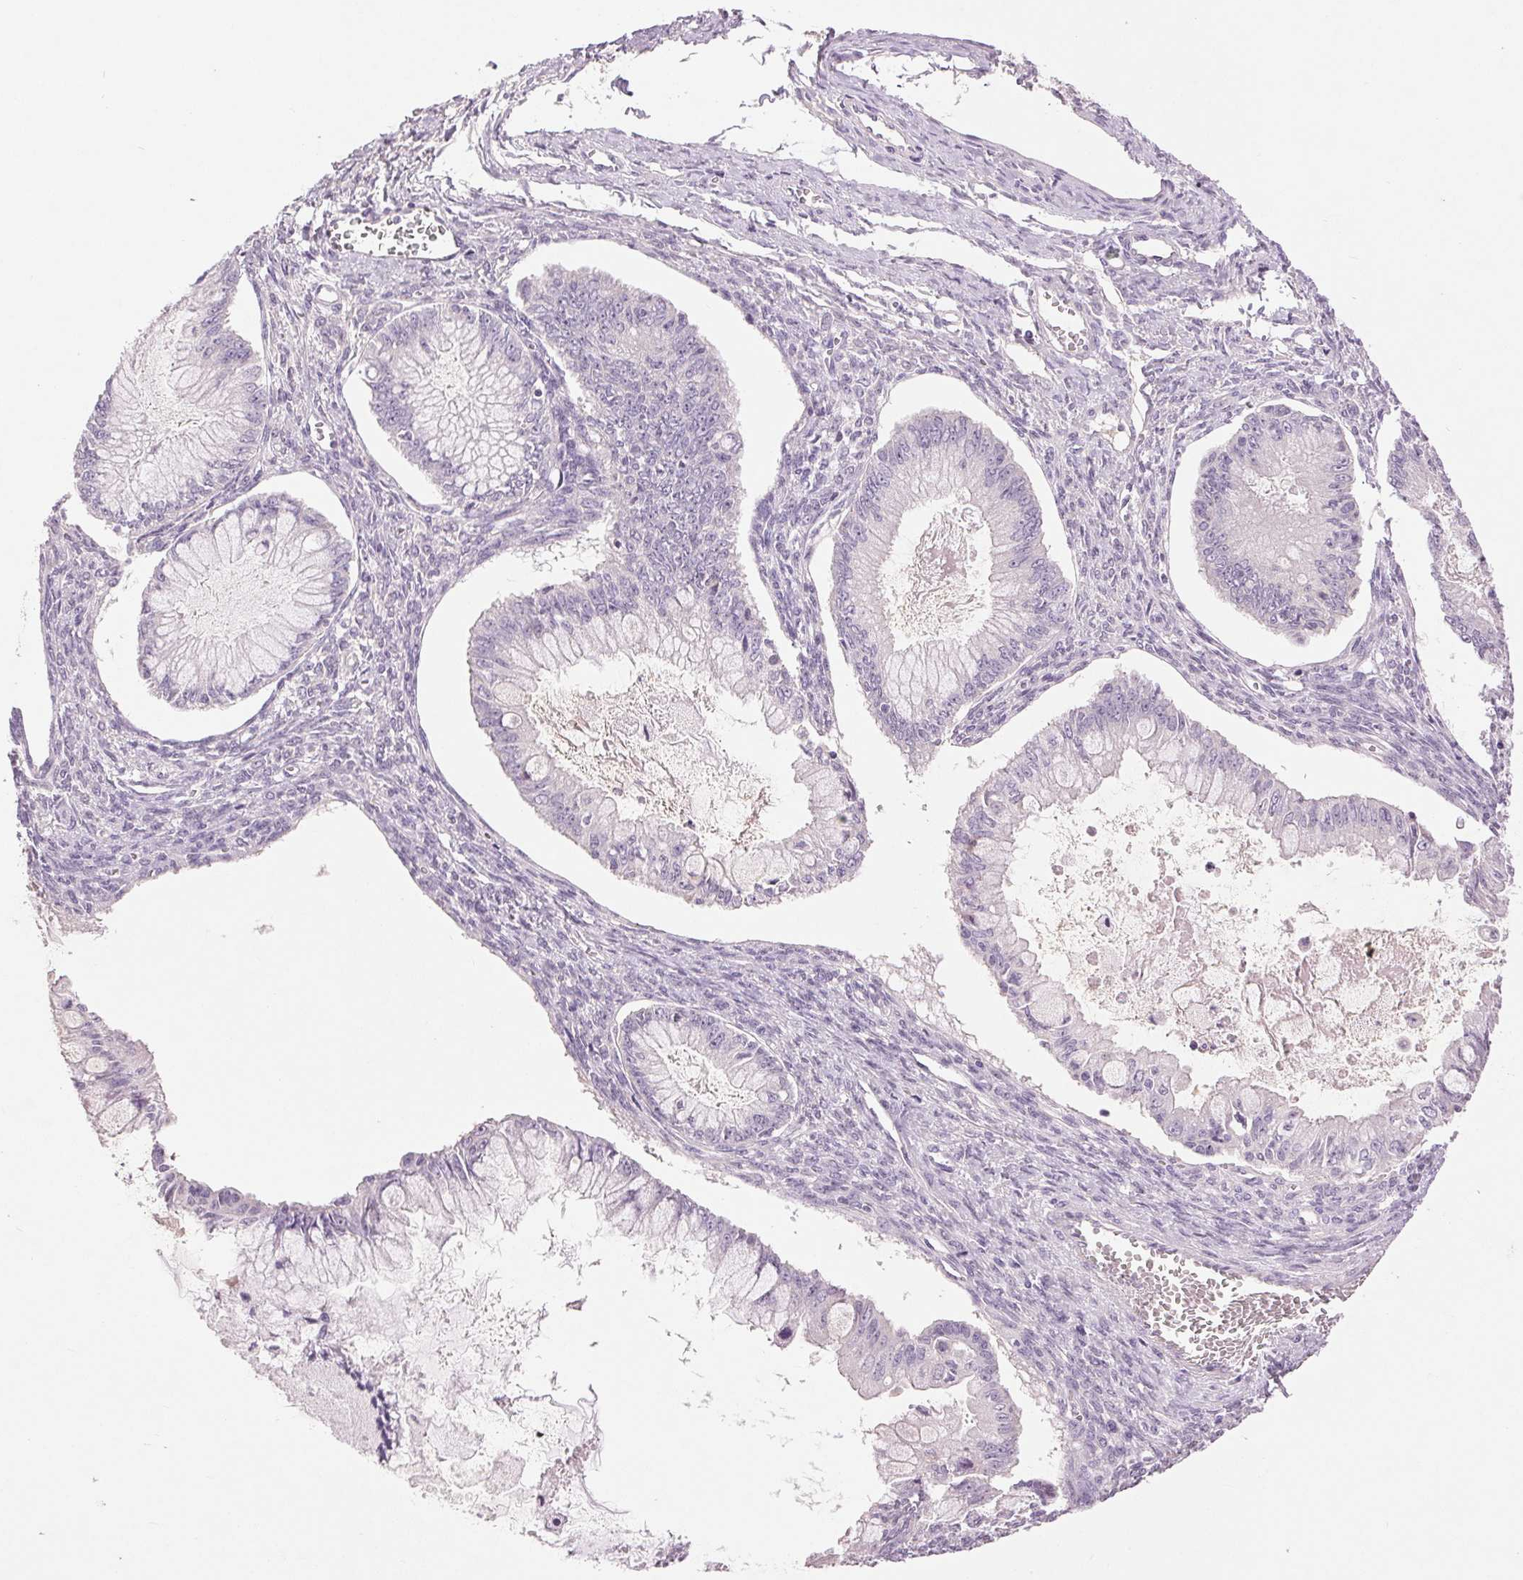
{"staining": {"intensity": "negative", "quantity": "none", "location": "none"}, "tissue": "ovarian cancer", "cell_type": "Tumor cells", "image_type": "cancer", "snomed": [{"axis": "morphology", "description": "Cystadenocarcinoma, mucinous, NOS"}, {"axis": "topography", "description": "Ovary"}], "caption": "Immunohistochemistry (IHC) photomicrograph of neoplastic tissue: human mucinous cystadenocarcinoma (ovarian) stained with DAB (3,3'-diaminobenzidine) demonstrates no significant protein staining in tumor cells.", "gene": "FXYD4", "patient": {"sex": "female", "age": 34}}